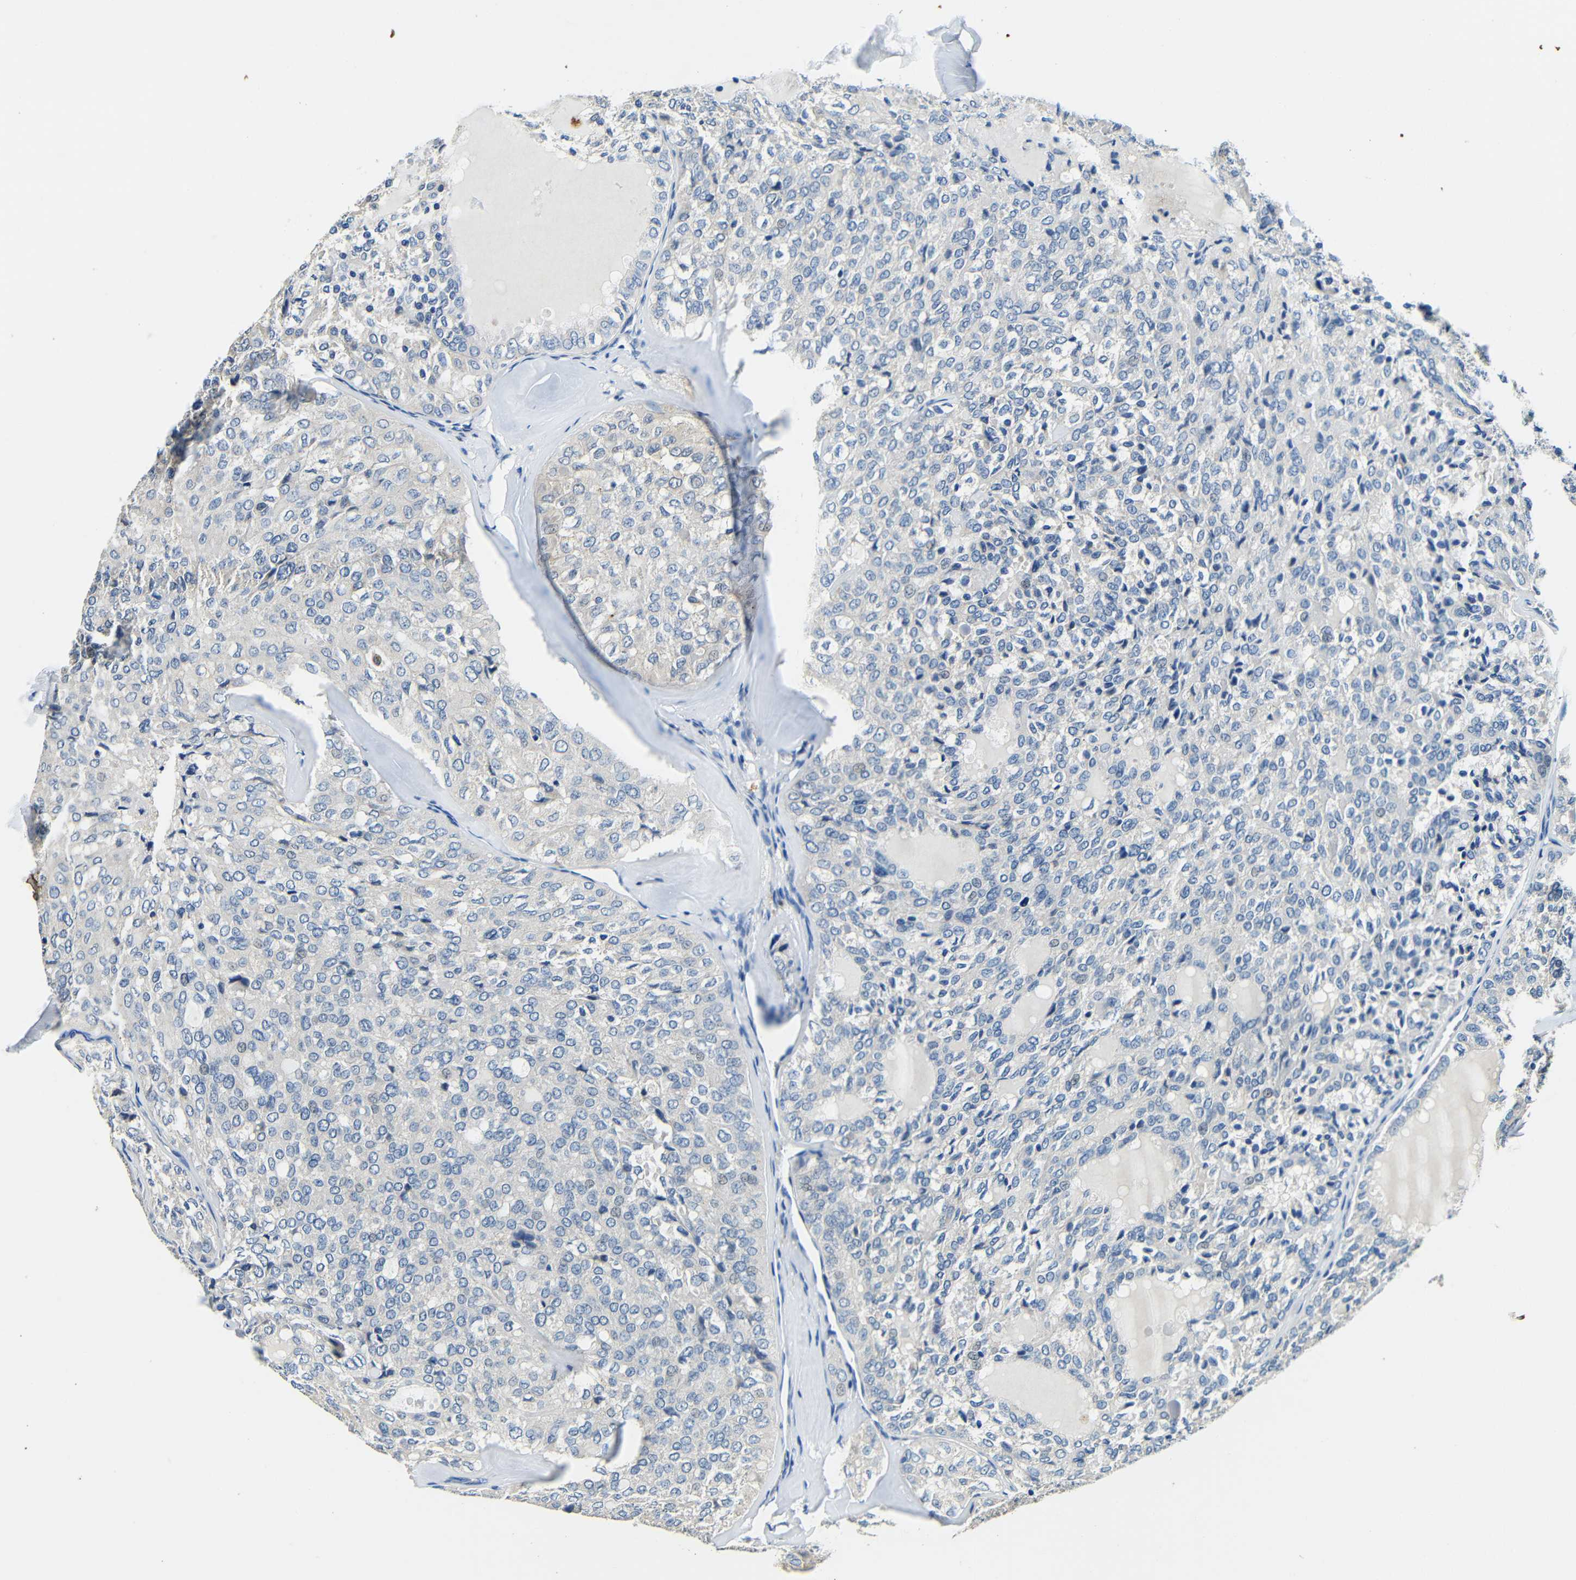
{"staining": {"intensity": "negative", "quantity": "none", "location": "none"}, "tissue": "thyroid cancer", "cell_type": "Tumor cells", "image_type": "cancer", "snomed": [{"axis": "morphology", "description": "Follicular adenoma carcinoma, NOS"}, {"axis": "topography", "description": "Thyroid gland"}], "caption": "This is an immunohistochemistry image of thyroid follicular adenoma carcinoma. There is no positivity in tumor cells.", "gene": "FMO5", "patient": {"sex": "male", "age": 75}}